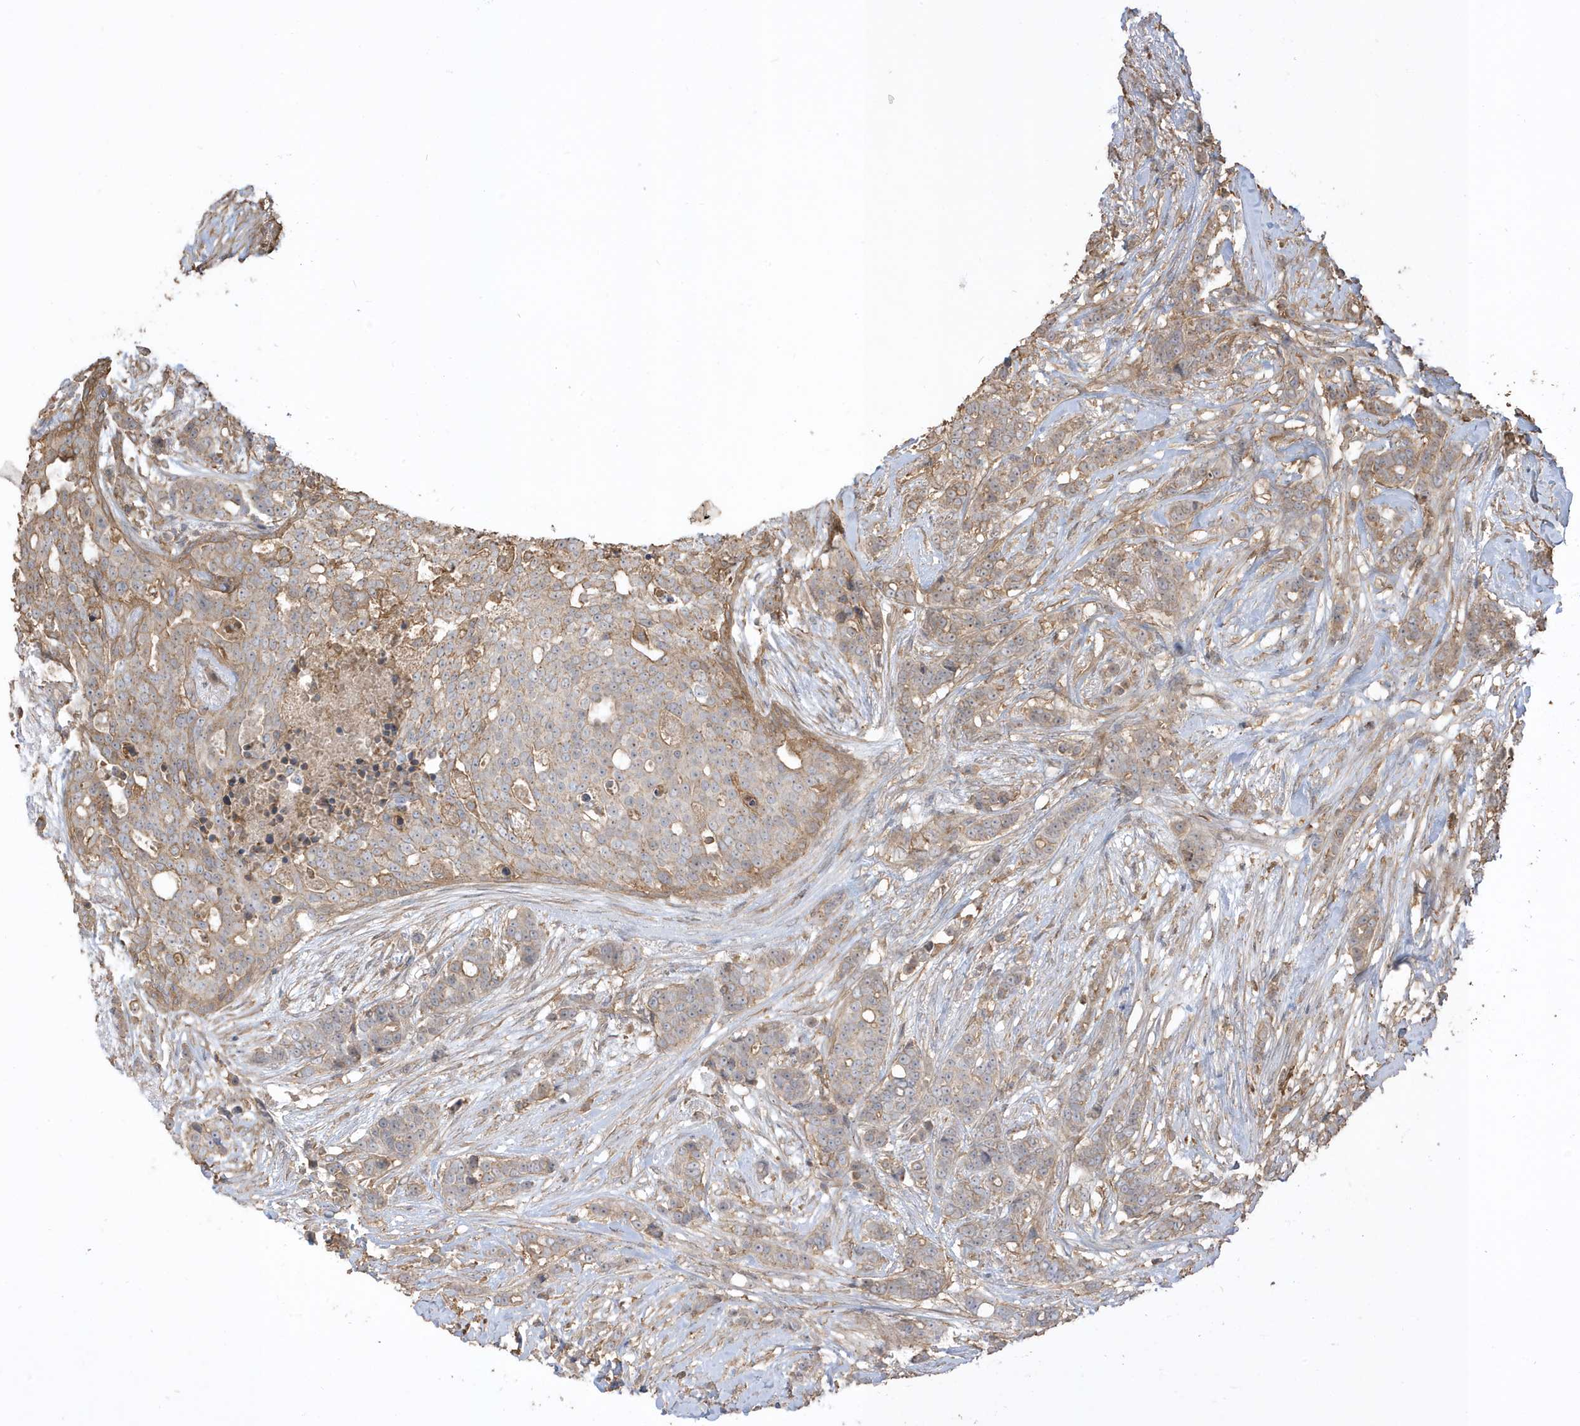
{"staining": {"intensity": "weak", "quantity": "25%-75%", "location": "cytoplasmic/membranous"}, "tissue": "breast cancer", "cell_type": "Tumor cells", "image_type": "cancer", "snomed": [{"axis": "morphology", "description": "Lobular carcinoma"}, {"axis": "topography", "description": "Breast"}], "caption": "DAB (3,3'-diaminobenzidine) immunohistochemical staining of human lobular carcinoma (breast) displays weak cytoplasmic/membranous protein positivity in approximately 25%-75% of tumor cells.", "gene": "ZBTB8A", "patient": {"sex": "female", "age": 51}}